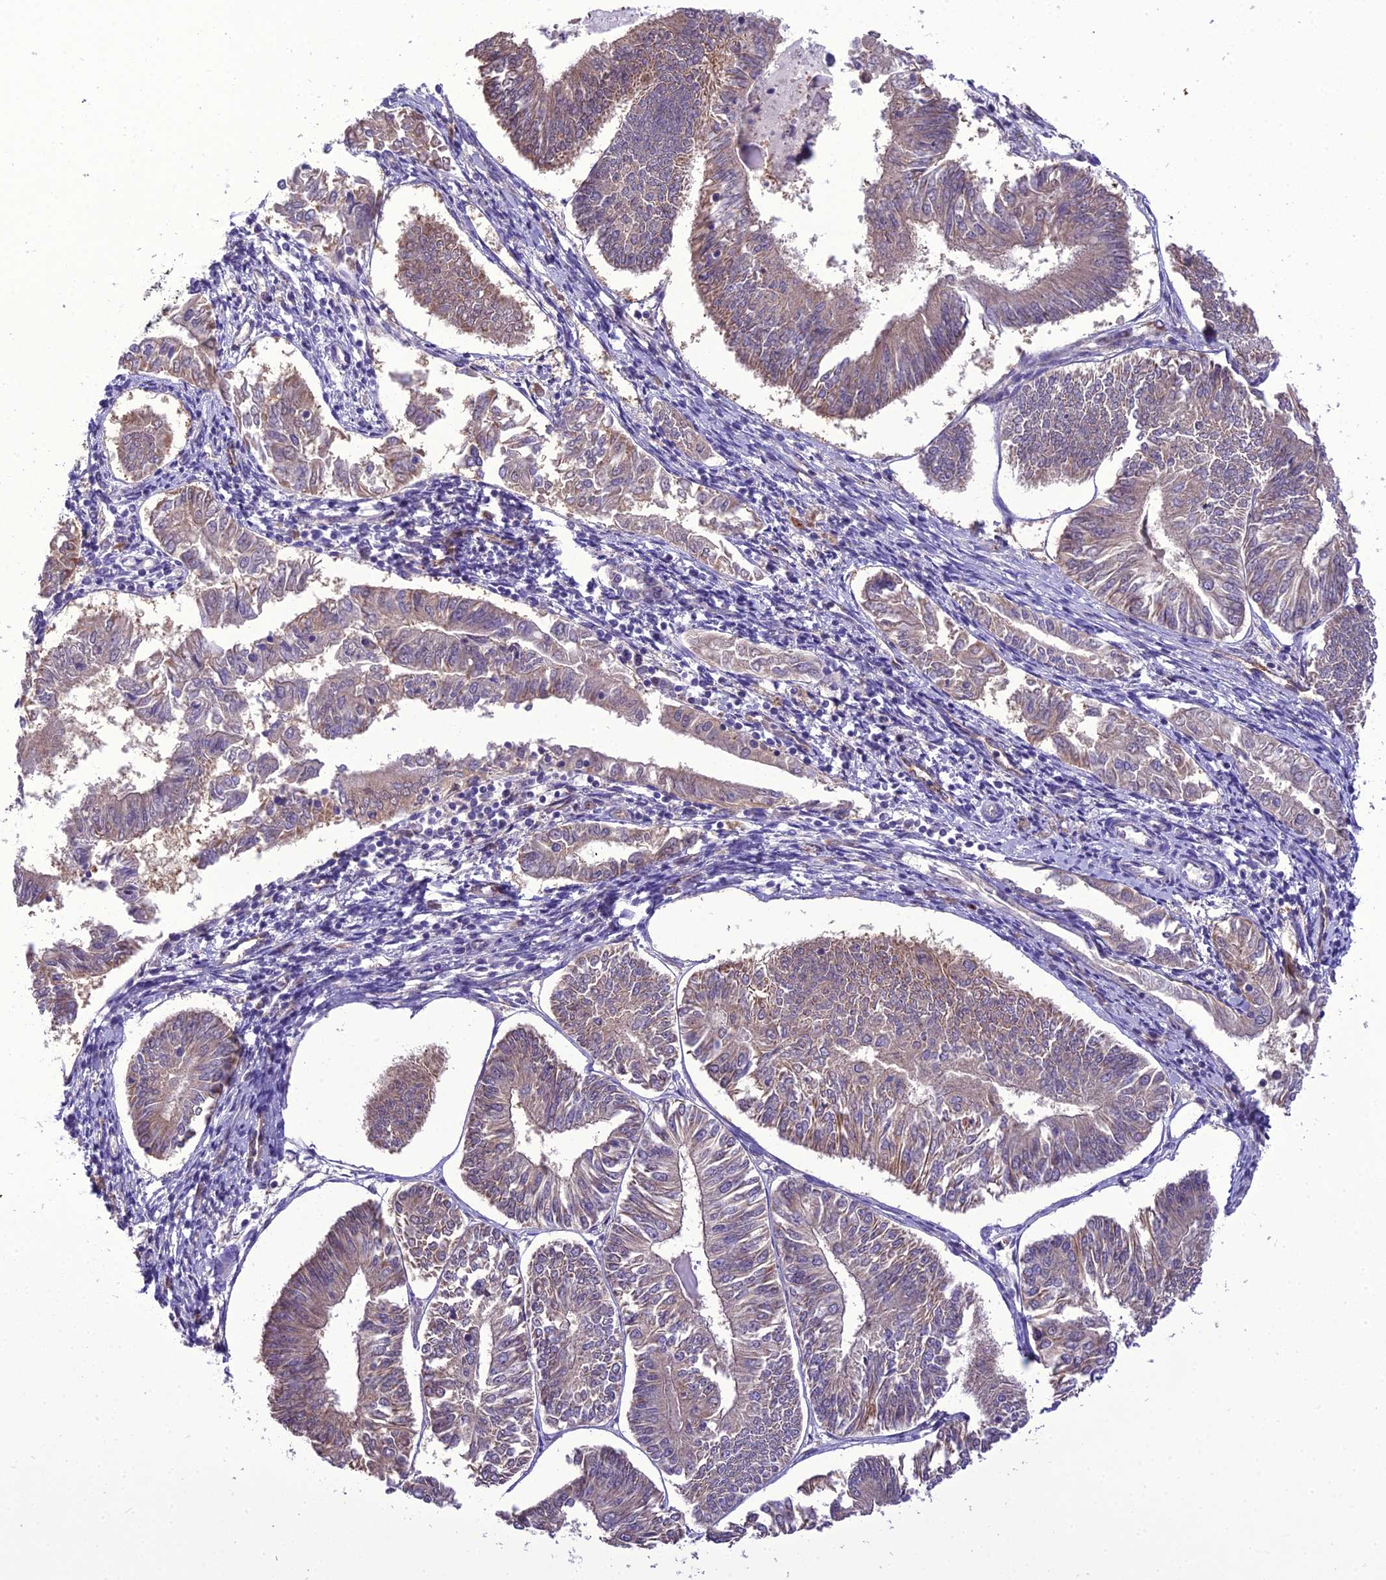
{"staining": {"intensity": "weak", "quantity": ">75%", "location": "cytoplasmic/membranous"}, "tissue": "endometrial cancer", "cell_type": "Tumor cells", "image_type": "cancer", "snomed": [{"axis": "morphology", "description": "Adenocarcinoma, NOS"}, {"axis": "topography", "description": "Endometrium"}], "caption": "Weak cytoplasmic/membranous staining for a protein is identified in about >75% of tumor cells of endometrial cancer using immunohistochemistry (IHC).", "gene": "BORCS6", "patient": {"sex": "female", "age": 58}}